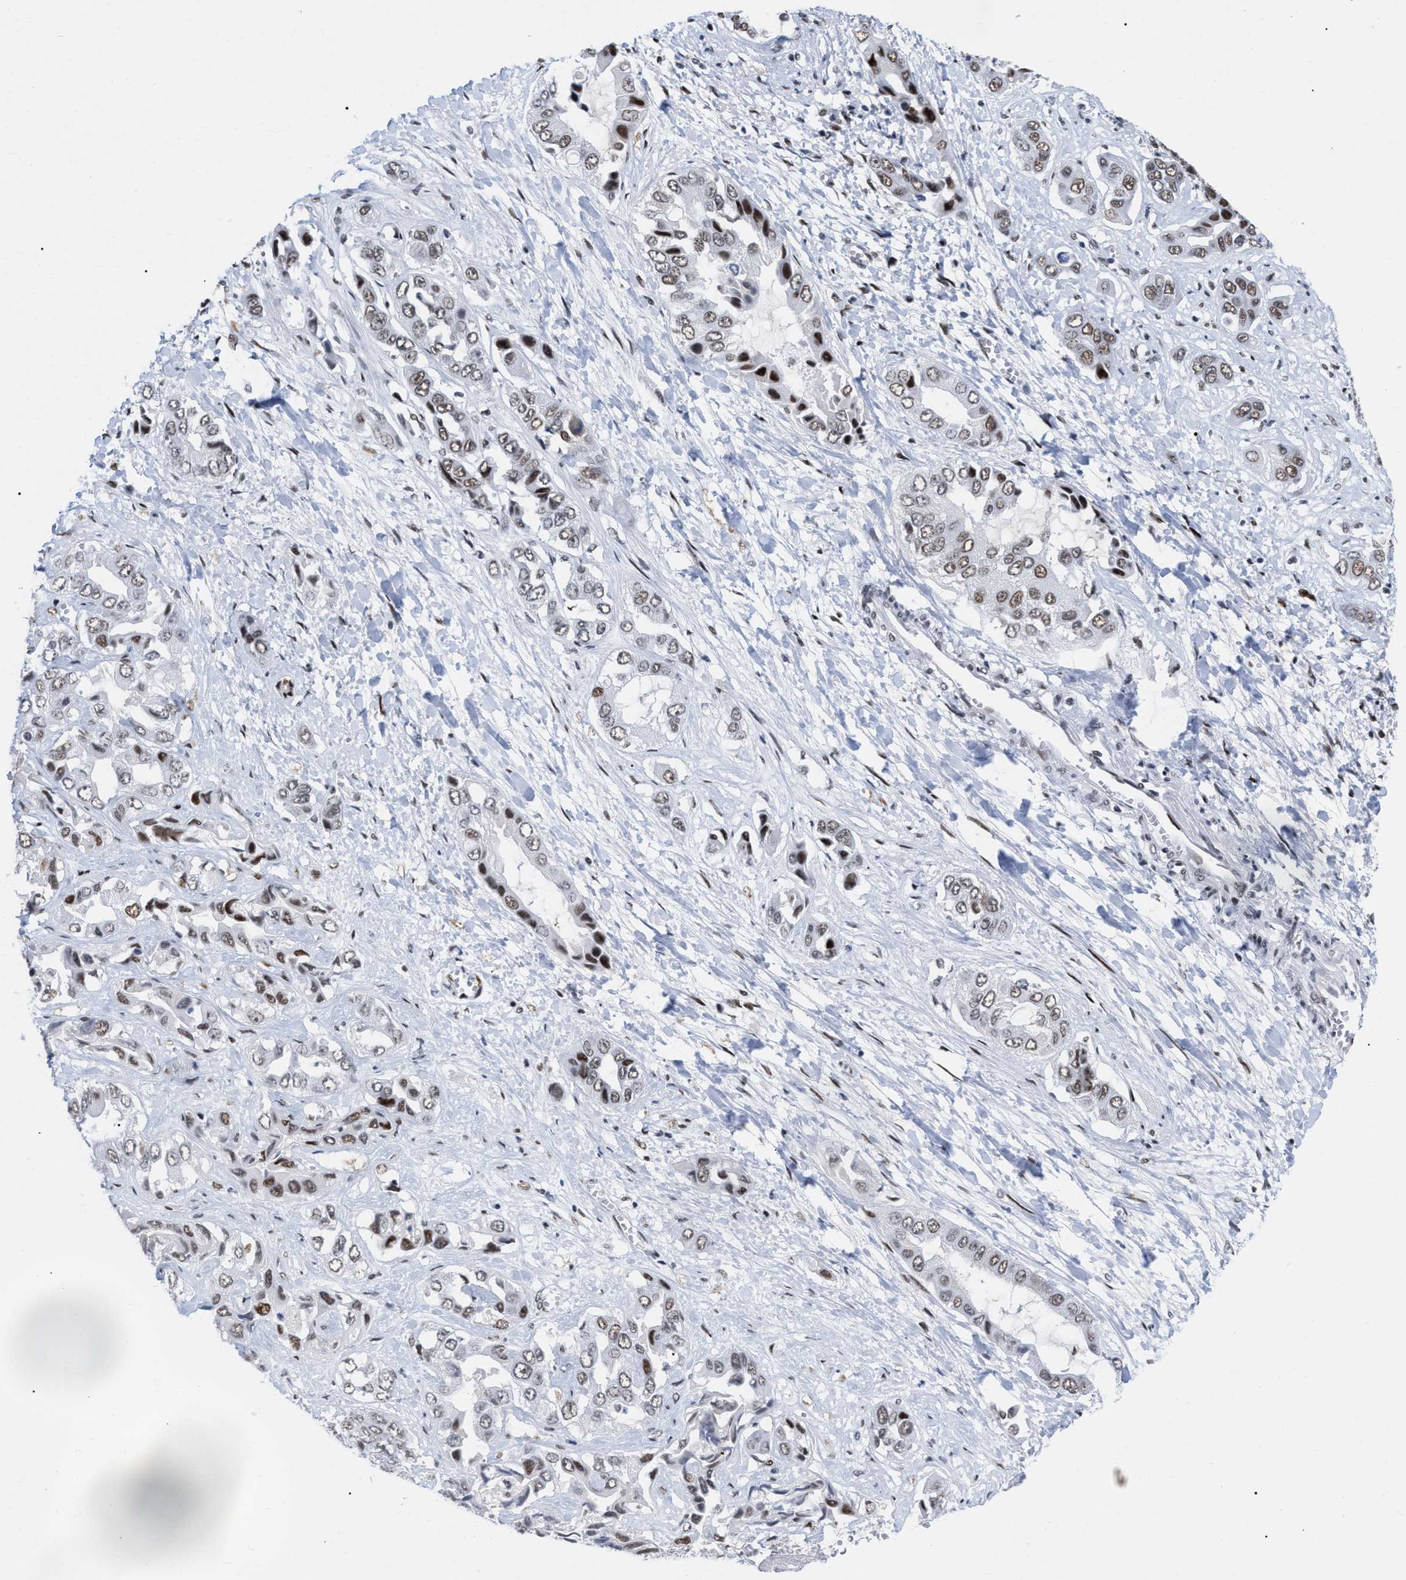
{"staining": {"intensity": "strong", "quantity": "<25%", "location": "nuclear"}, "tissue": "liver cancer", "cell_type": "Tumor cells", "image_type": "cancer", "snomed": [{"axis": "morphology", "description": "Cholangiocarcinoma"}, {"axis": "topography", "description": "Liver"}], "caption": "Liver cancer (cholangiocarcinoma) tissue displays strong nuclear positivity in approximately <25% of tumor cells The protein of interest is stained brown, and the nuclei are stained in blue (DAB (3,3'-diaminobenzidine) IHC with brightfield microscopy, high magnification).", "gene": "TPR", "patient": {"sex": "female", "age": 52}}